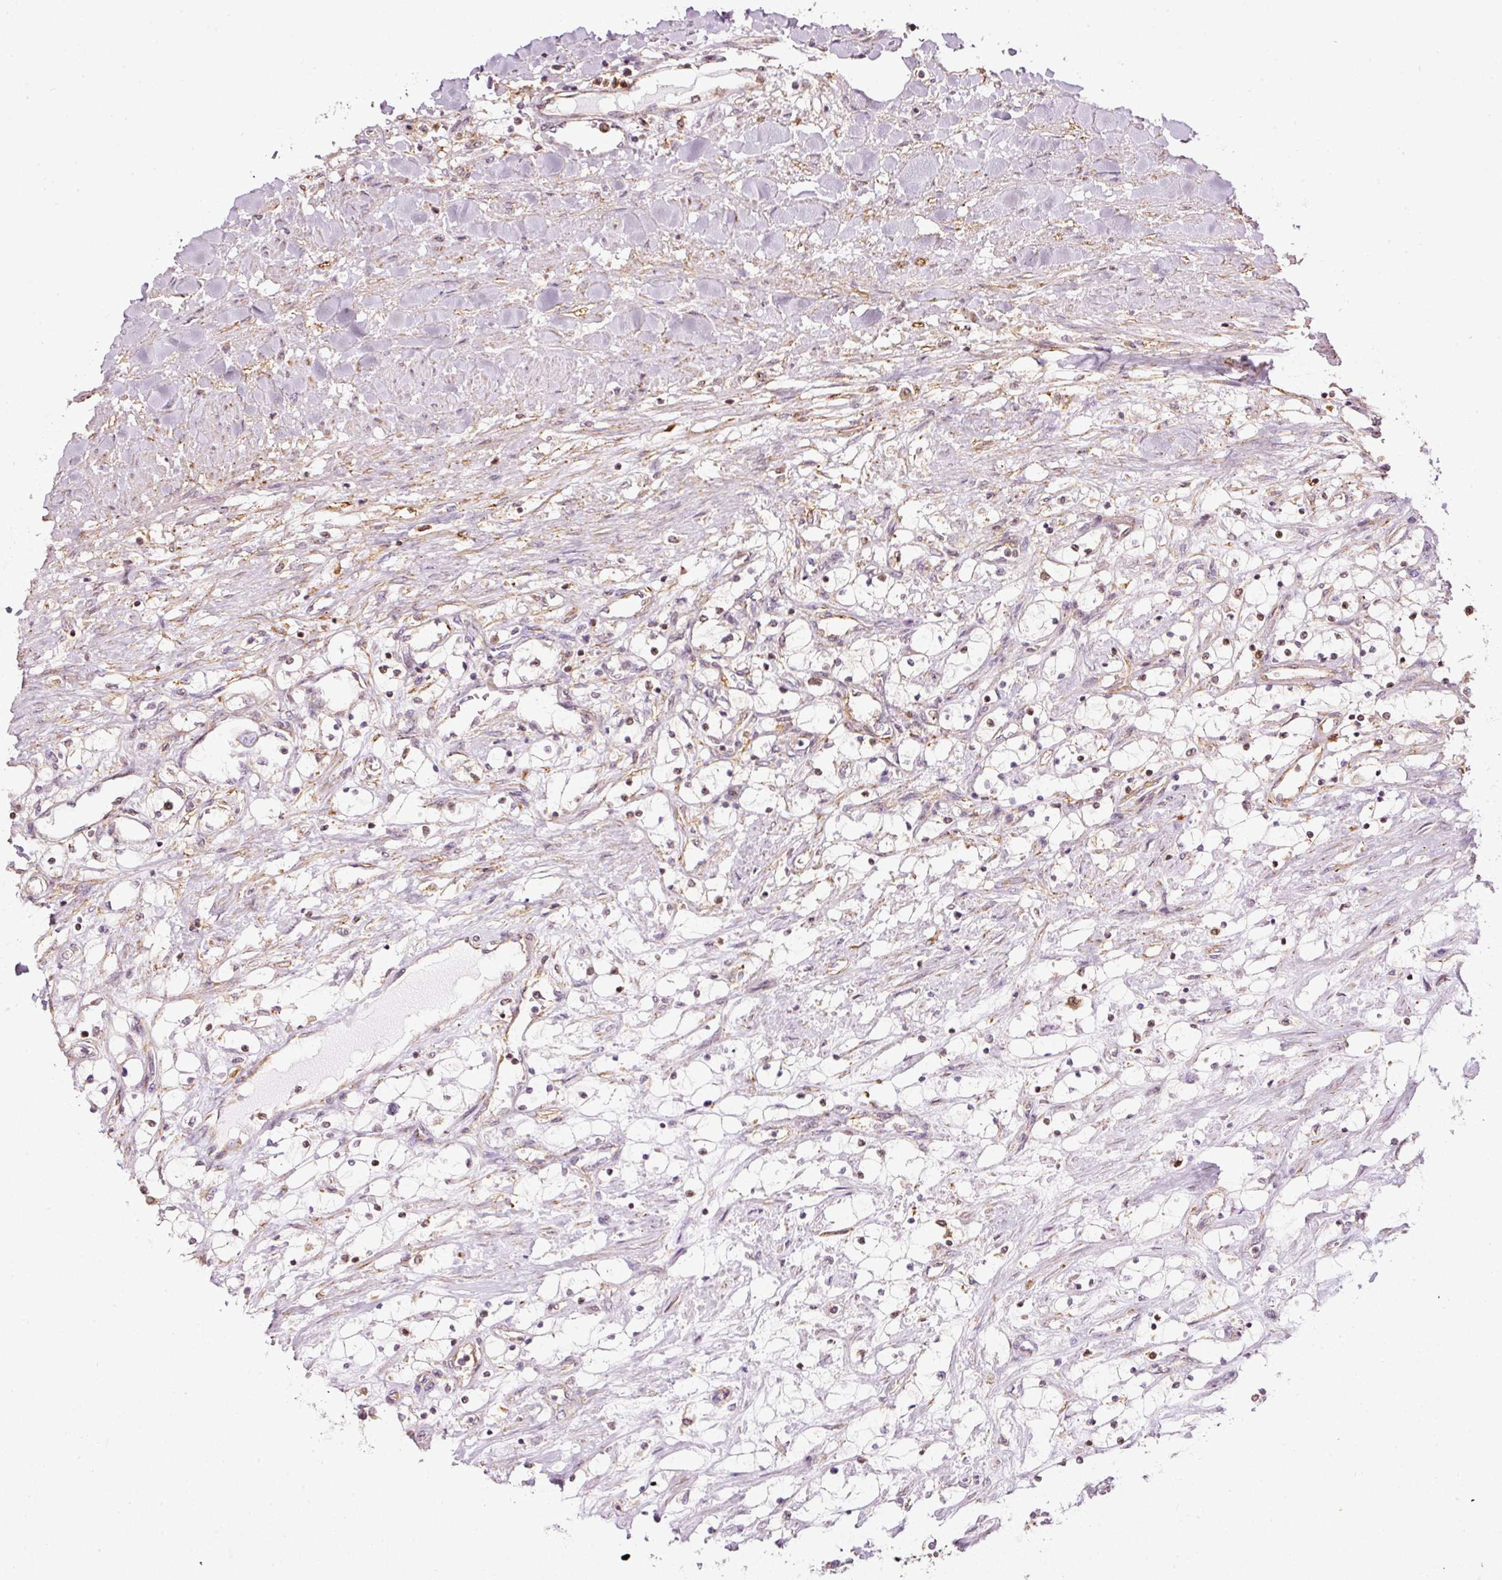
{"staining": {"intensity": "negative", "quantity": "none", "location": "none"}, "tissue": "renal cancer", "cell_type": "Tumor cells", "image_type": "cancer", "snomed": [{"axis": "morphology", "description": "Adenocarcinoma, NOS"}, {"axis": "topography", "description": "Kidney"}], "caption": "Protein analysis of adenocarcinoma (renal) exhibits no significant positivity in tumor cells.", "gene": "SCNM1", "patient": {"sex": "male", "age": 68}}